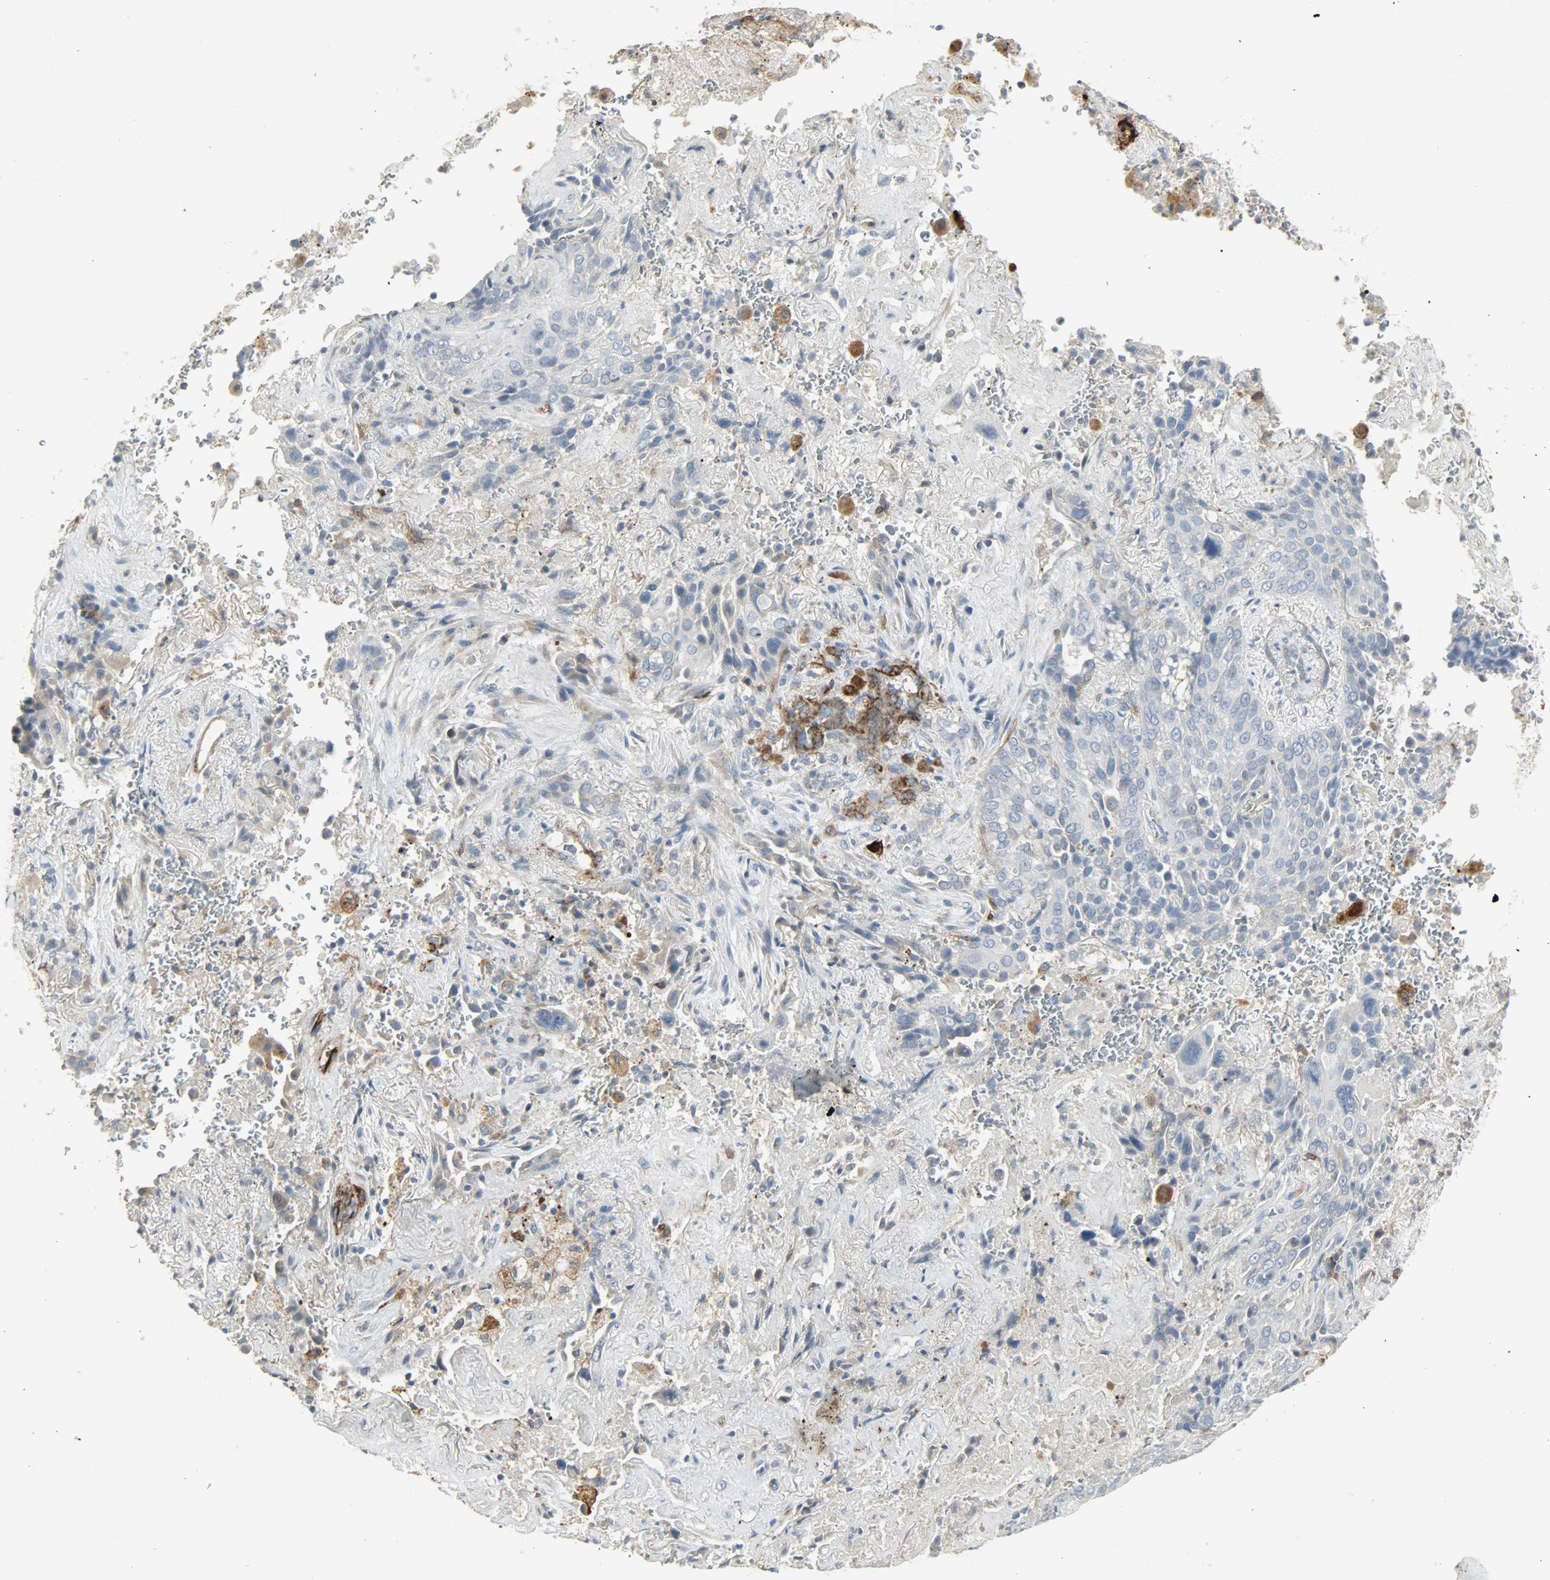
{"staining": {"intensity": "negative", "quantity": "none", "location": "none"}, "tissue": "lung cancer", "cell_type": "Tumor cells", "image_type": "cancer", "snomed": [{"axis": "morphology", "description": "Squamous cell carcinoma, NOS"}, {"axis": "topography", "description": "Lung"}], "caption": "A micrograph of lung squamous cell carcinoma stained for a protein demonstrates no brown staining in tumor cells. (Immunohistochemistry (ihc), brightfield microscopy, high magnification).", "gene": "ENPEP", "patient": {"sex": "male", "age": 54}}